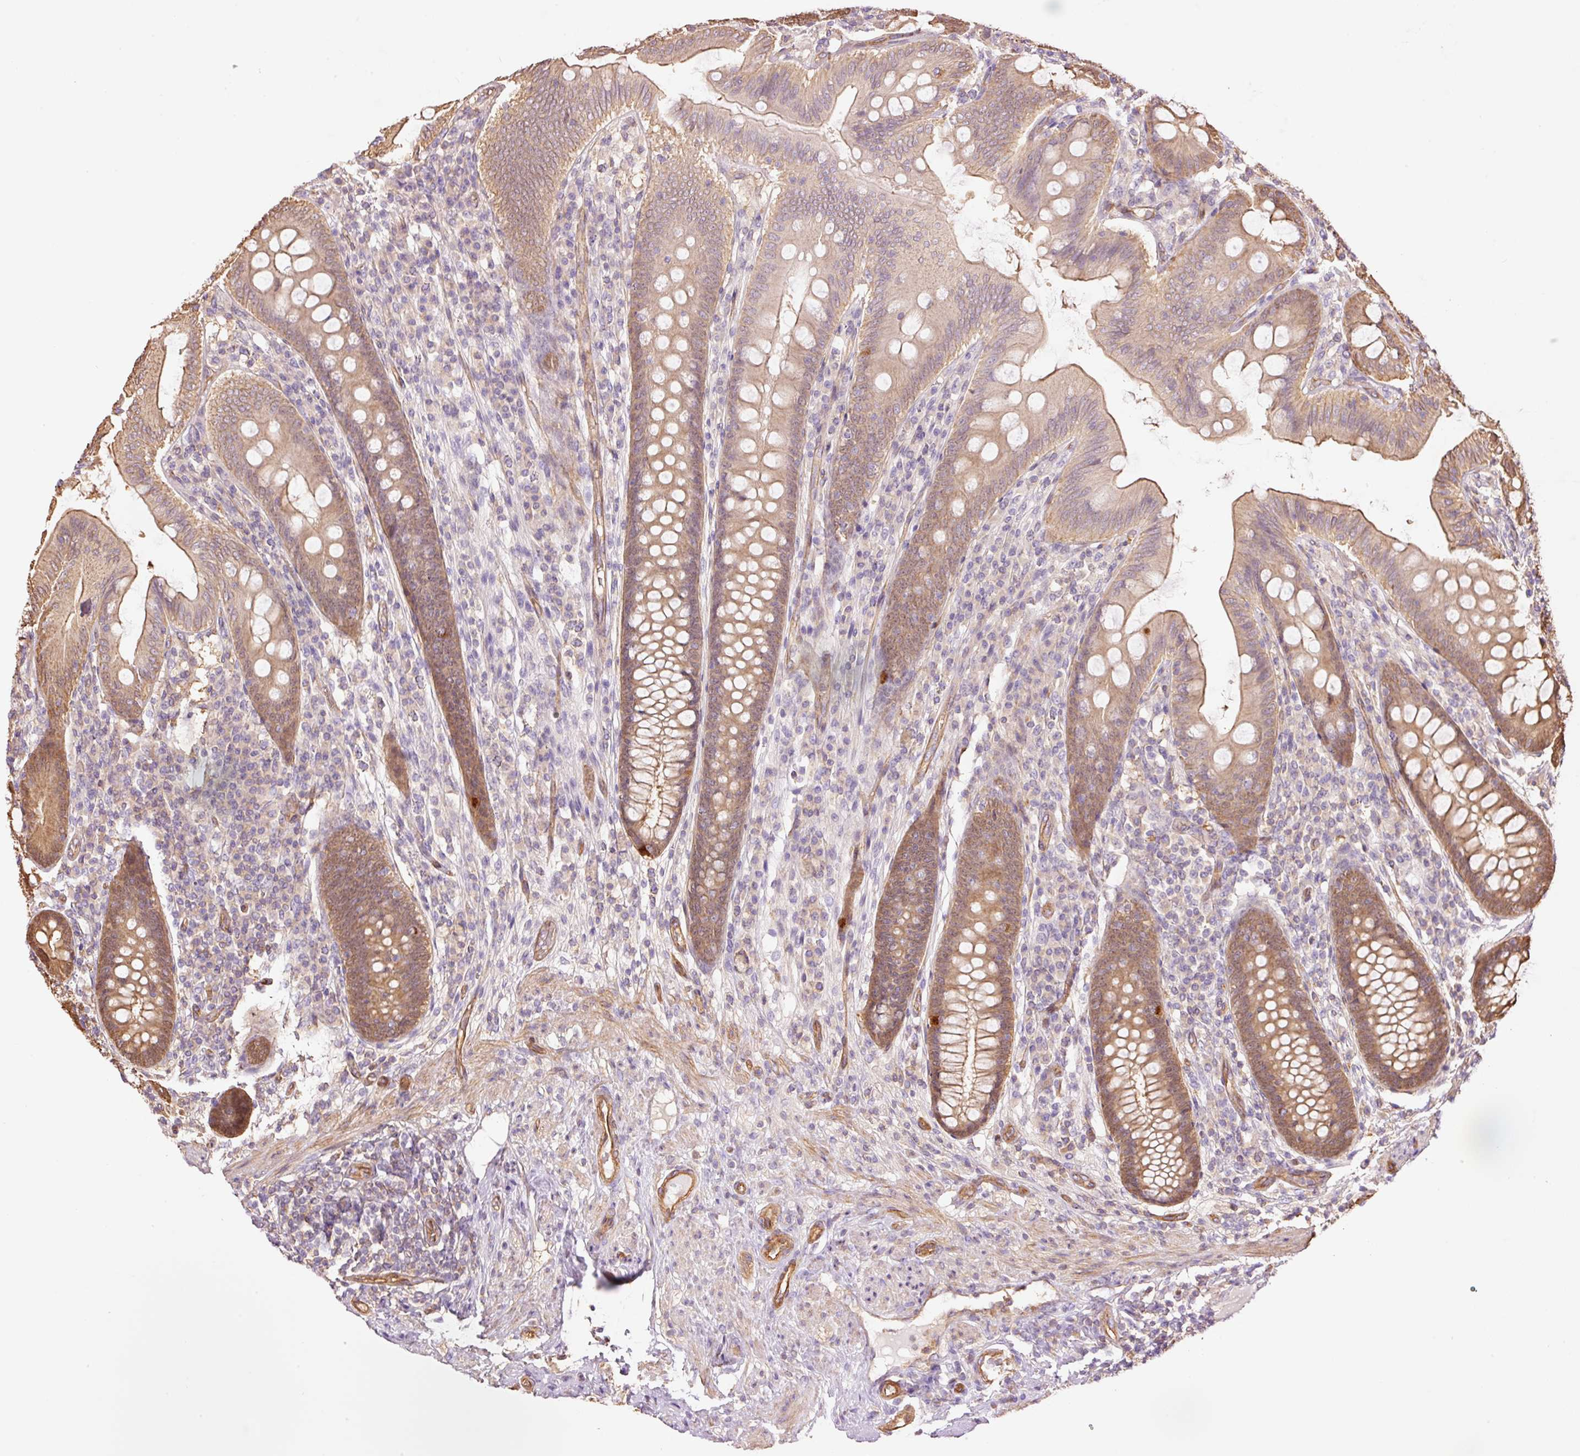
{"staining": {"intensity": "moderate", "quantity": ">75%", "location": "cytoplasmic/membranous"}, "tissue": "appendix", "cell_type": "Glandular cells", "image_type": "normal", "snomed": [{"axis": "morphology", "description": "Normal tissue, NOS"}, {"axis": "topography", "description": "Appendix"}], "caption": "Immunohistochemical staining of normal human appendix displays medium levels of moderate cytoplasmic/membranous positivity in about >75% of glandular cells. The protein of interest is shown in brown color, while the nuclei are stained blue.", "gene": "PPP1R1B", "patient": {"sex": "male", "age": 71}}